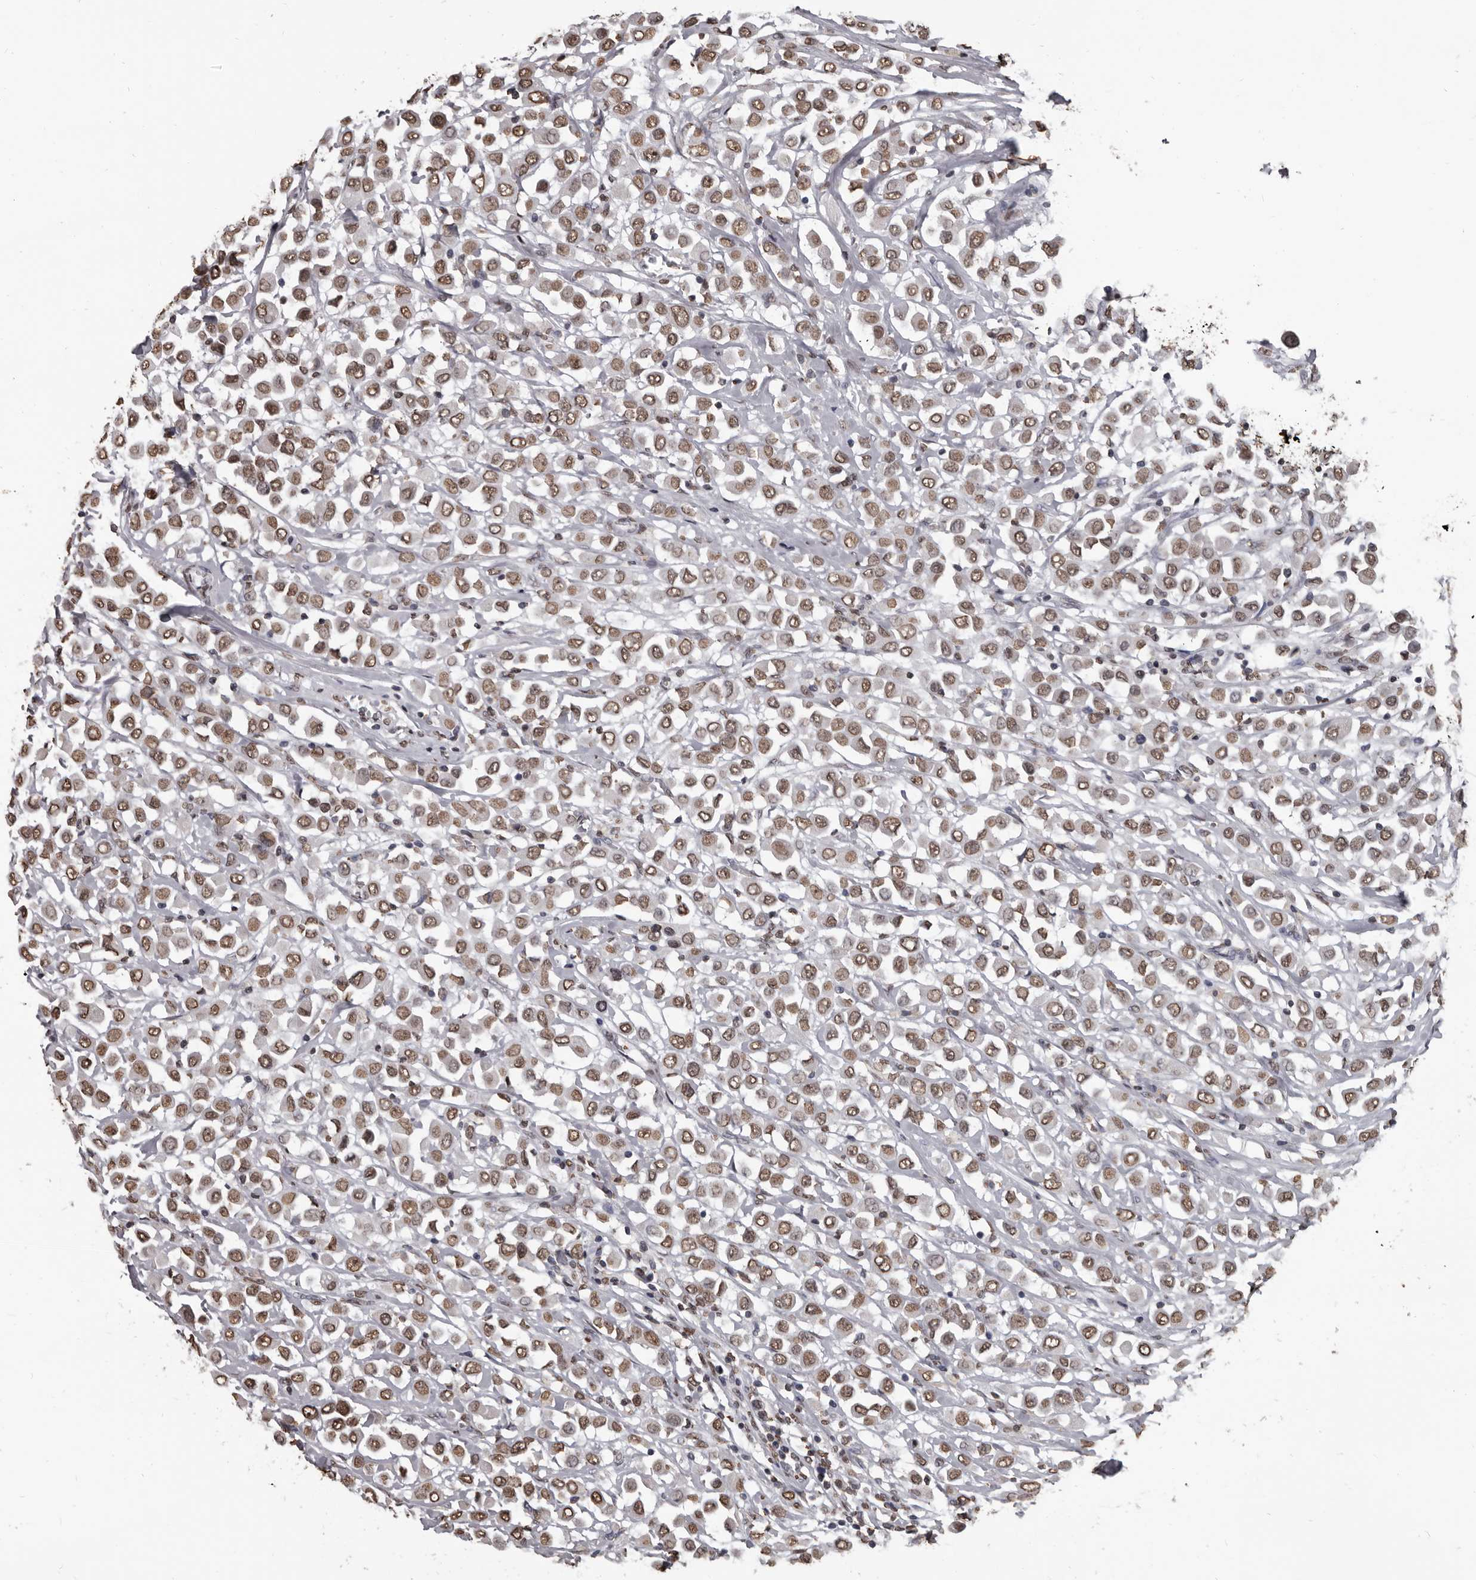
{"staining": {"intensity": "moderate", "quantity": ">75%", "location": "nuclear"}, "tissue": "breast cancer", "cell_type": "Tumor cells", "image_type": "cancer", "snomed": [{"axis": "morphology", "description": "Duct carcinoma"}, {"axis": "topography", "description": "Breast"}], "caption": "Infiltrating ductal carcinoma (breast) tissue demonstrates moderate nuclear positivity in about >75% of tumor cells", "gene": "AHR", "patient": {"sex": "female", "age": 61}}